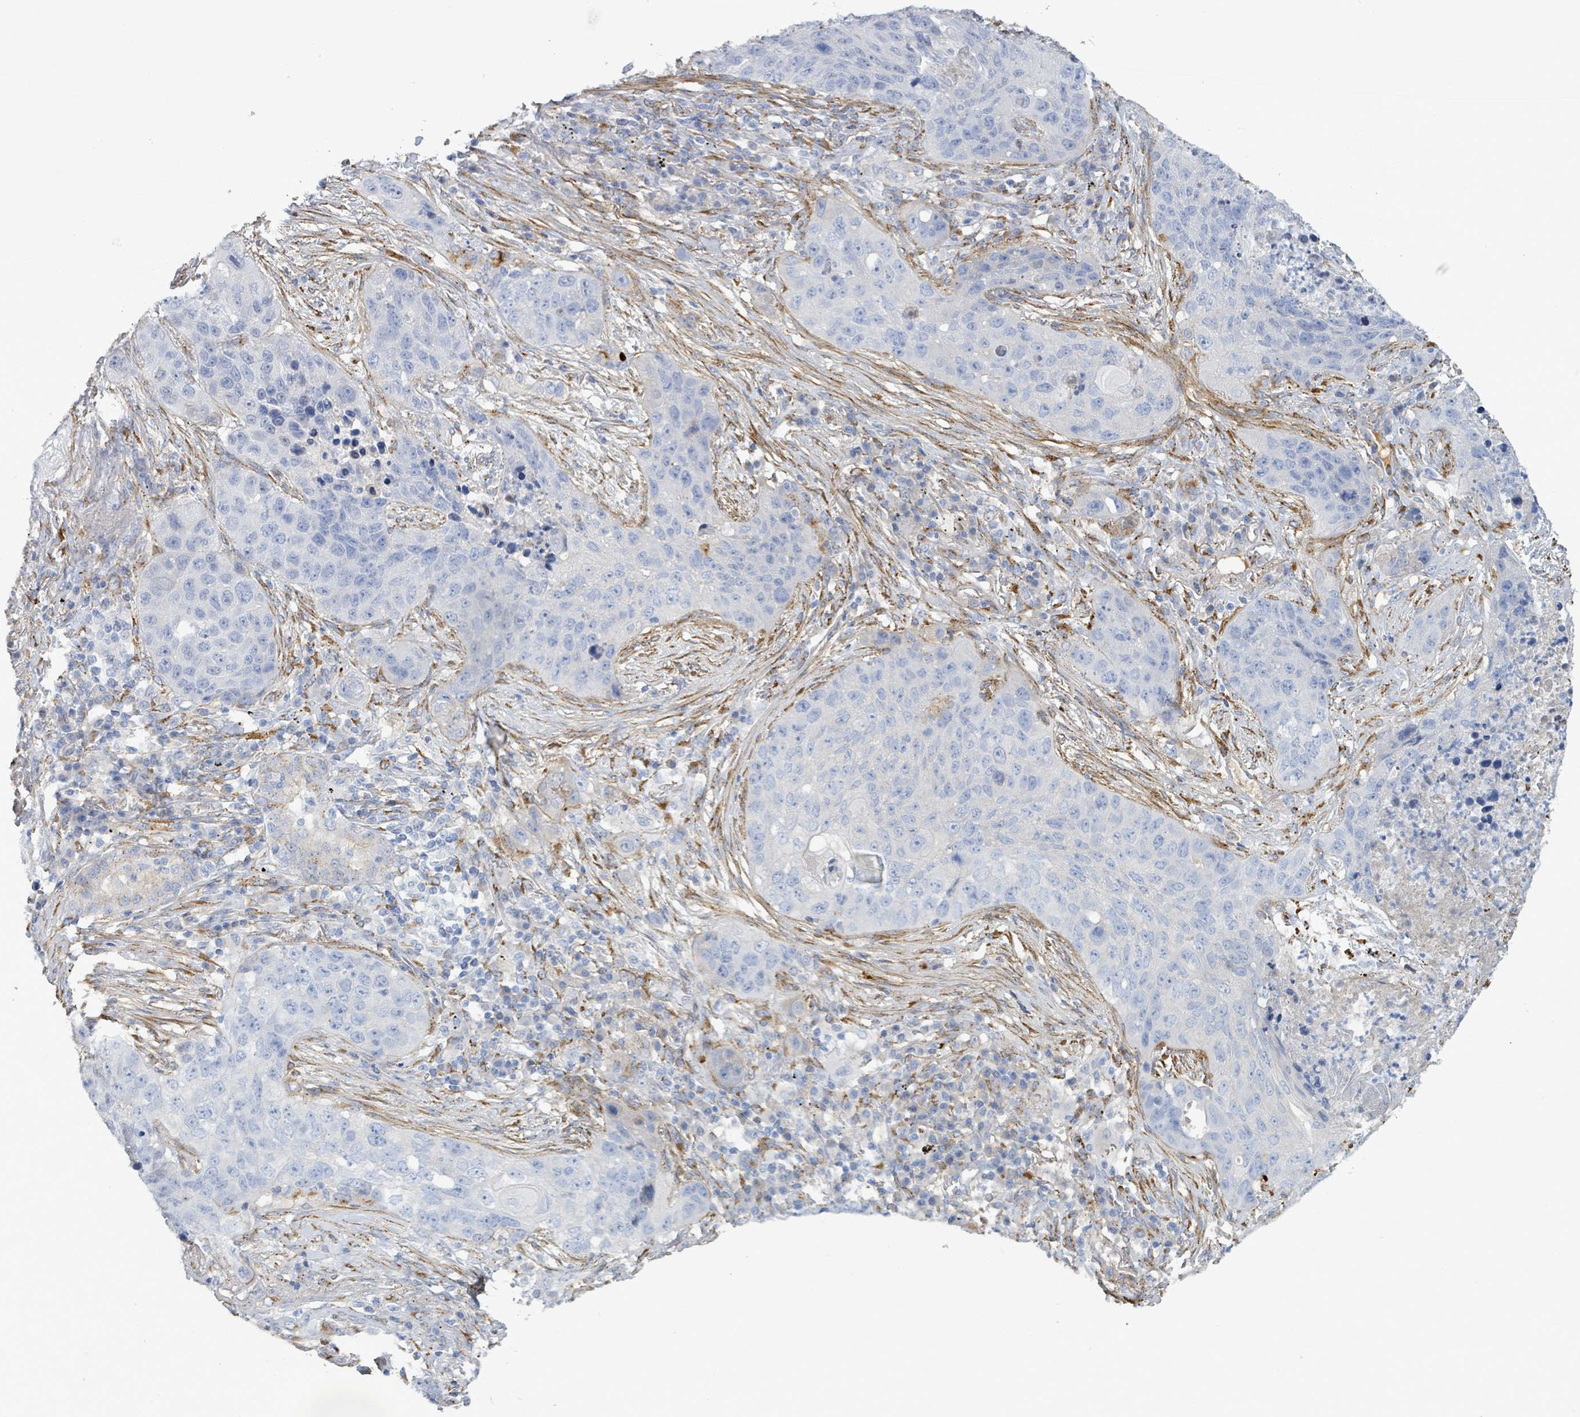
{"staining": {"intensity": "negative", "quantity": "none", "location": "none"}, "tissue": "lung cancer", "cell_type": "Tumor cells", "image_type": "cancer", "snomed": [{"axis": "morphology", "description": "Squamous cell carcinoma, NOS"}, {"axis": "topography", "description": "Lung"}], "caption": "IHC photomicrograph of human squamous cell carcinoma (lung) stained for a protein (brown), which demonstrates no staining in tumor cells.", "gene": "DMRTC1B", "patient": {"sex": "female", "age": 63}}